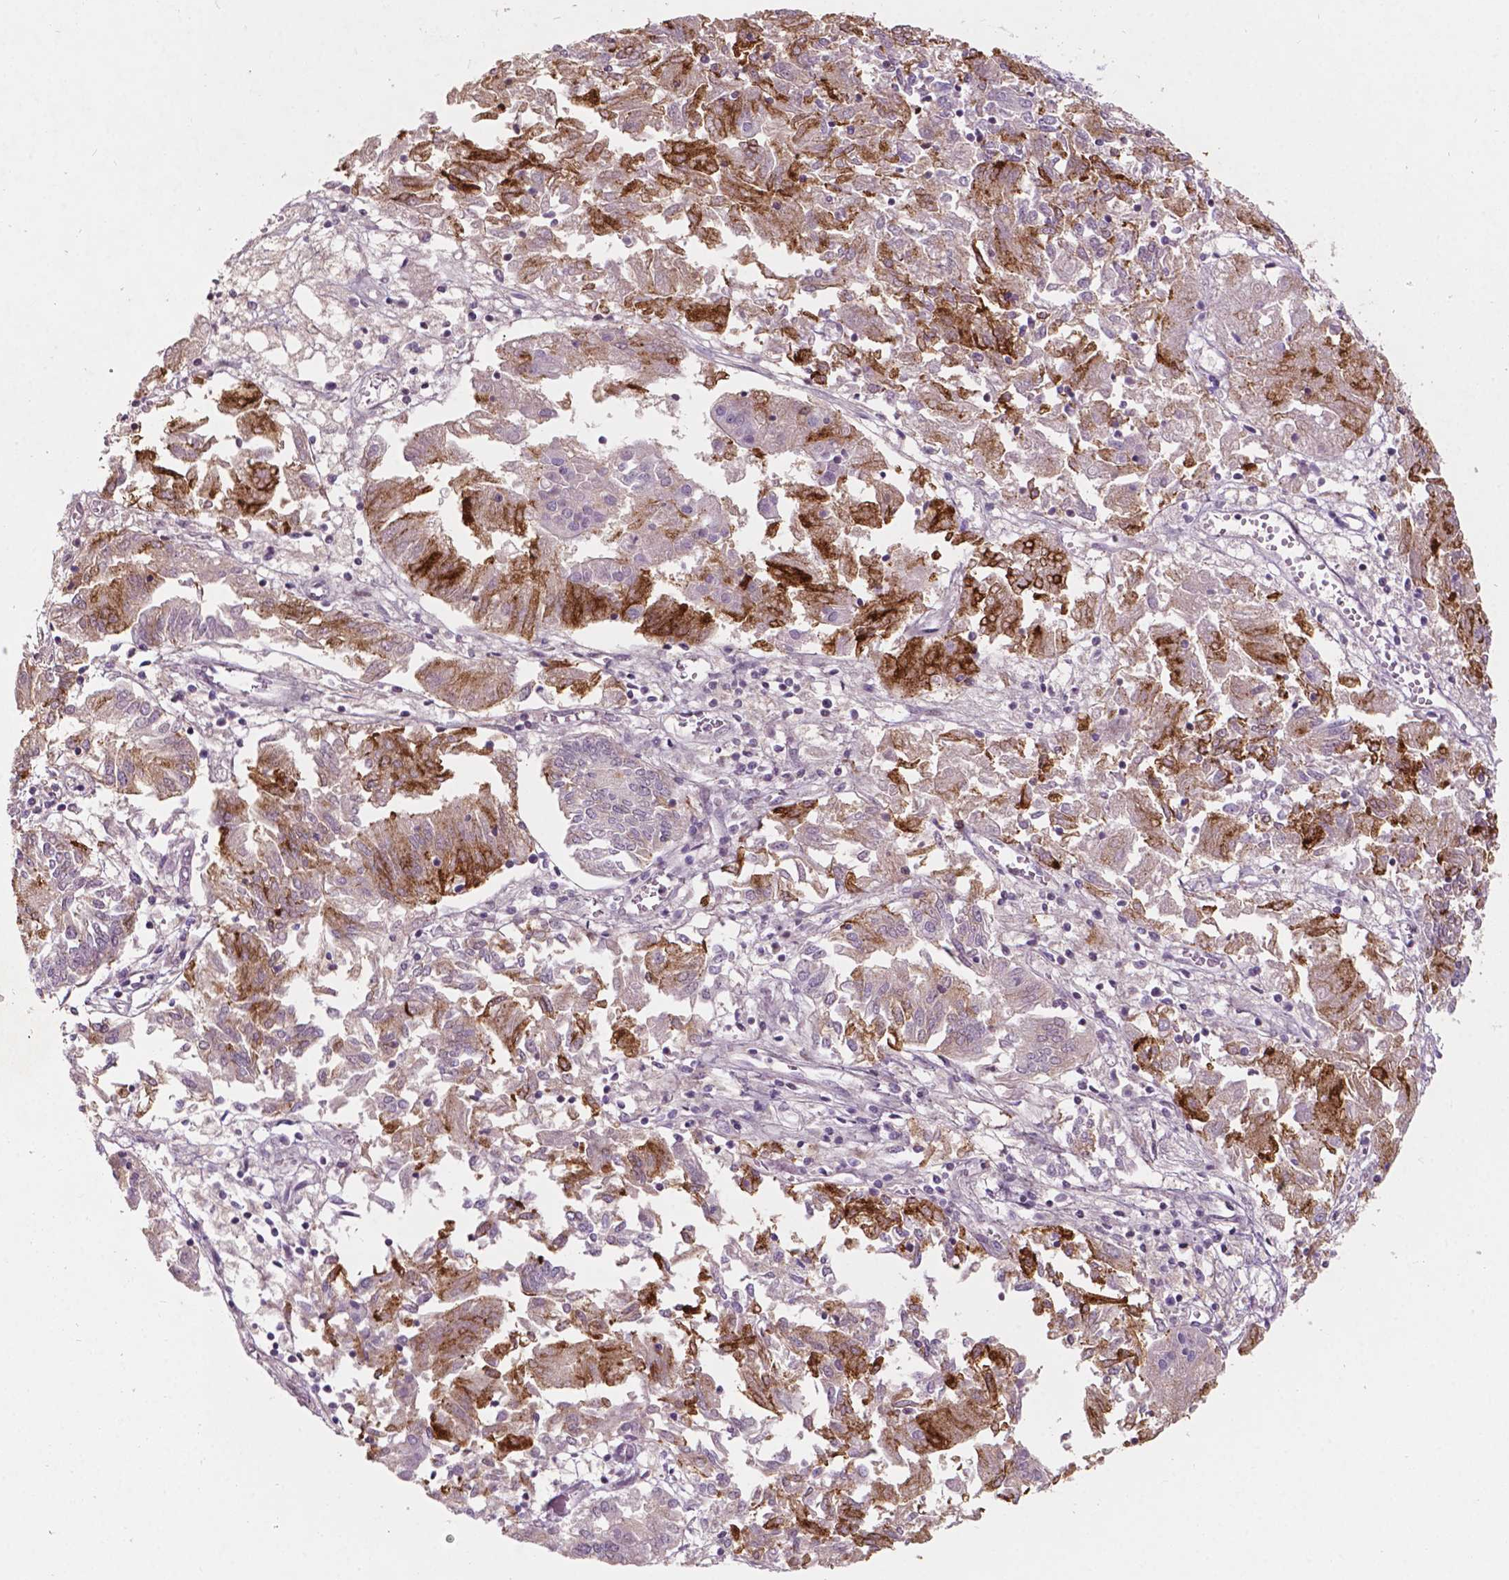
{"staining": {"intensity": "strong", "quantity": "<25%", "location": "cytoplasmic/membranous"}, "tissue": "endometrial cancer", "cell_type": "Tumor cells", "image_type": "cancer", "snomed": [{"axis": "morphology", "description": "Adenocarcinoma, NOS"}, {"axis": "topography", "description": "Endometrium"}], "caption": "Strong cytoplasmic/membranous staining is appreciated in about <25% of tumor cells in endometrial cancer.", "gene": "TM6SF2", "patient": {"sex": "female", "age": 54}}